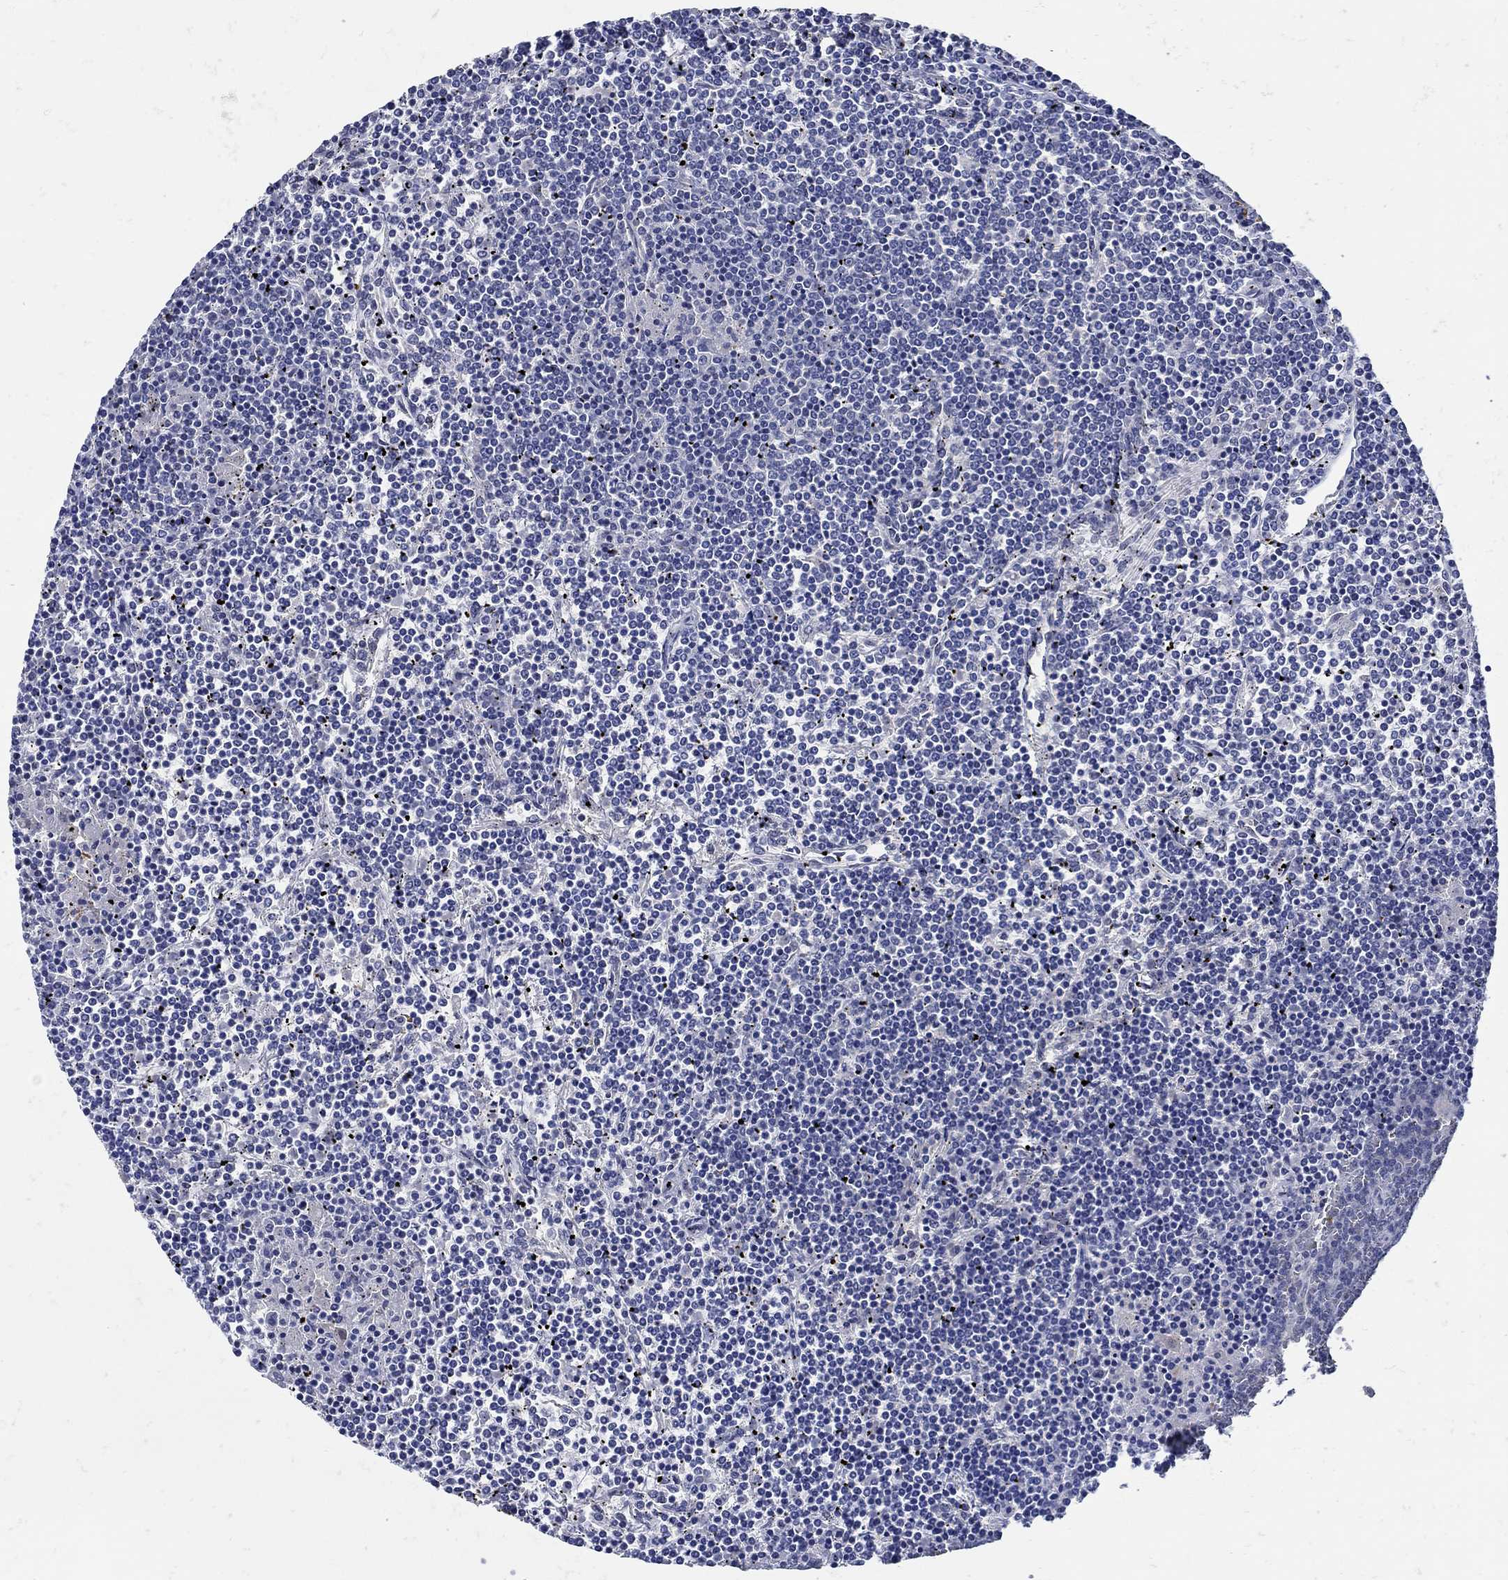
{"staining": {"intensity": "negative", "quantity": "none", "location": "none"}, "tissue": "lymphoma", "cell_type": "Tumor cells", "image_type": "cancer", "snomed": [{"axis": "morphology", "description": "Malignant lymphoma, non-Hodgkin's type, Low grade"}, {"axis": "topography", "description": "Spleen"}], "caption": "The IHC image has no significant staining in tumor cells of lymphoma tissue.", "gene": "KCNN3", "patient": {"sex": "female", "age": 19}}